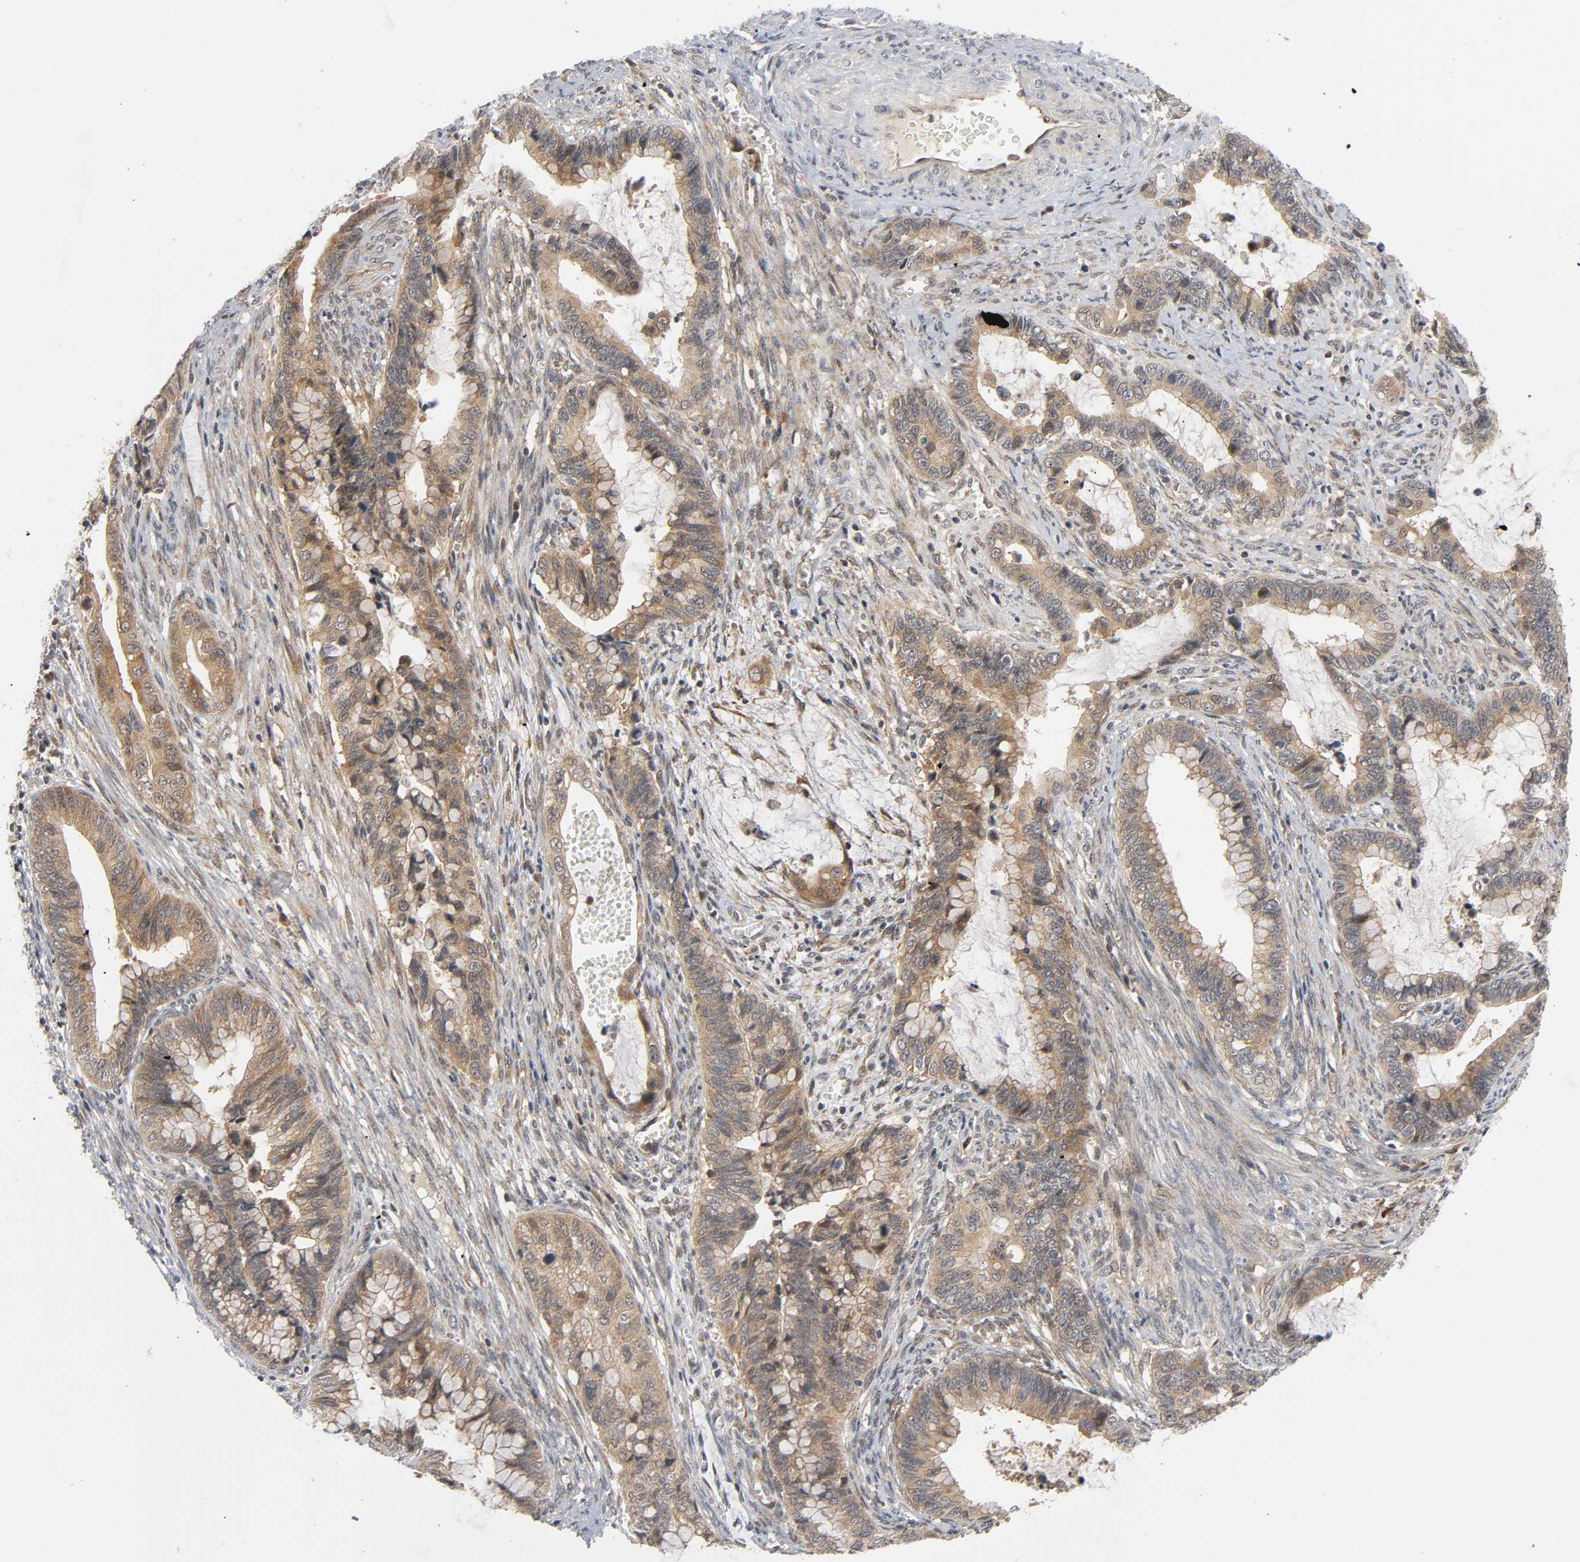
{"staining": {"intensity": "moderate", "quantity": ">75%", "location": "cytoplasmic/membranous"}, "tissue": "cervical cancer", "cell_type": "Tumor cells", "image_type": "cancer", "snomed": [{"axis": "morphology", "description": "Adenocarcinoma, NOS"}, {"axis": "topography", "description": "Cervix"}], "caption": "Cervical adenocarcinoma was stained to show a protein in brown. There is medium levels of moderate cytoplasmic/membranous positivity in about >75% of tumor cells.", "gene": "MAPK8", "patient": {"sex": "female", "age": 44}}